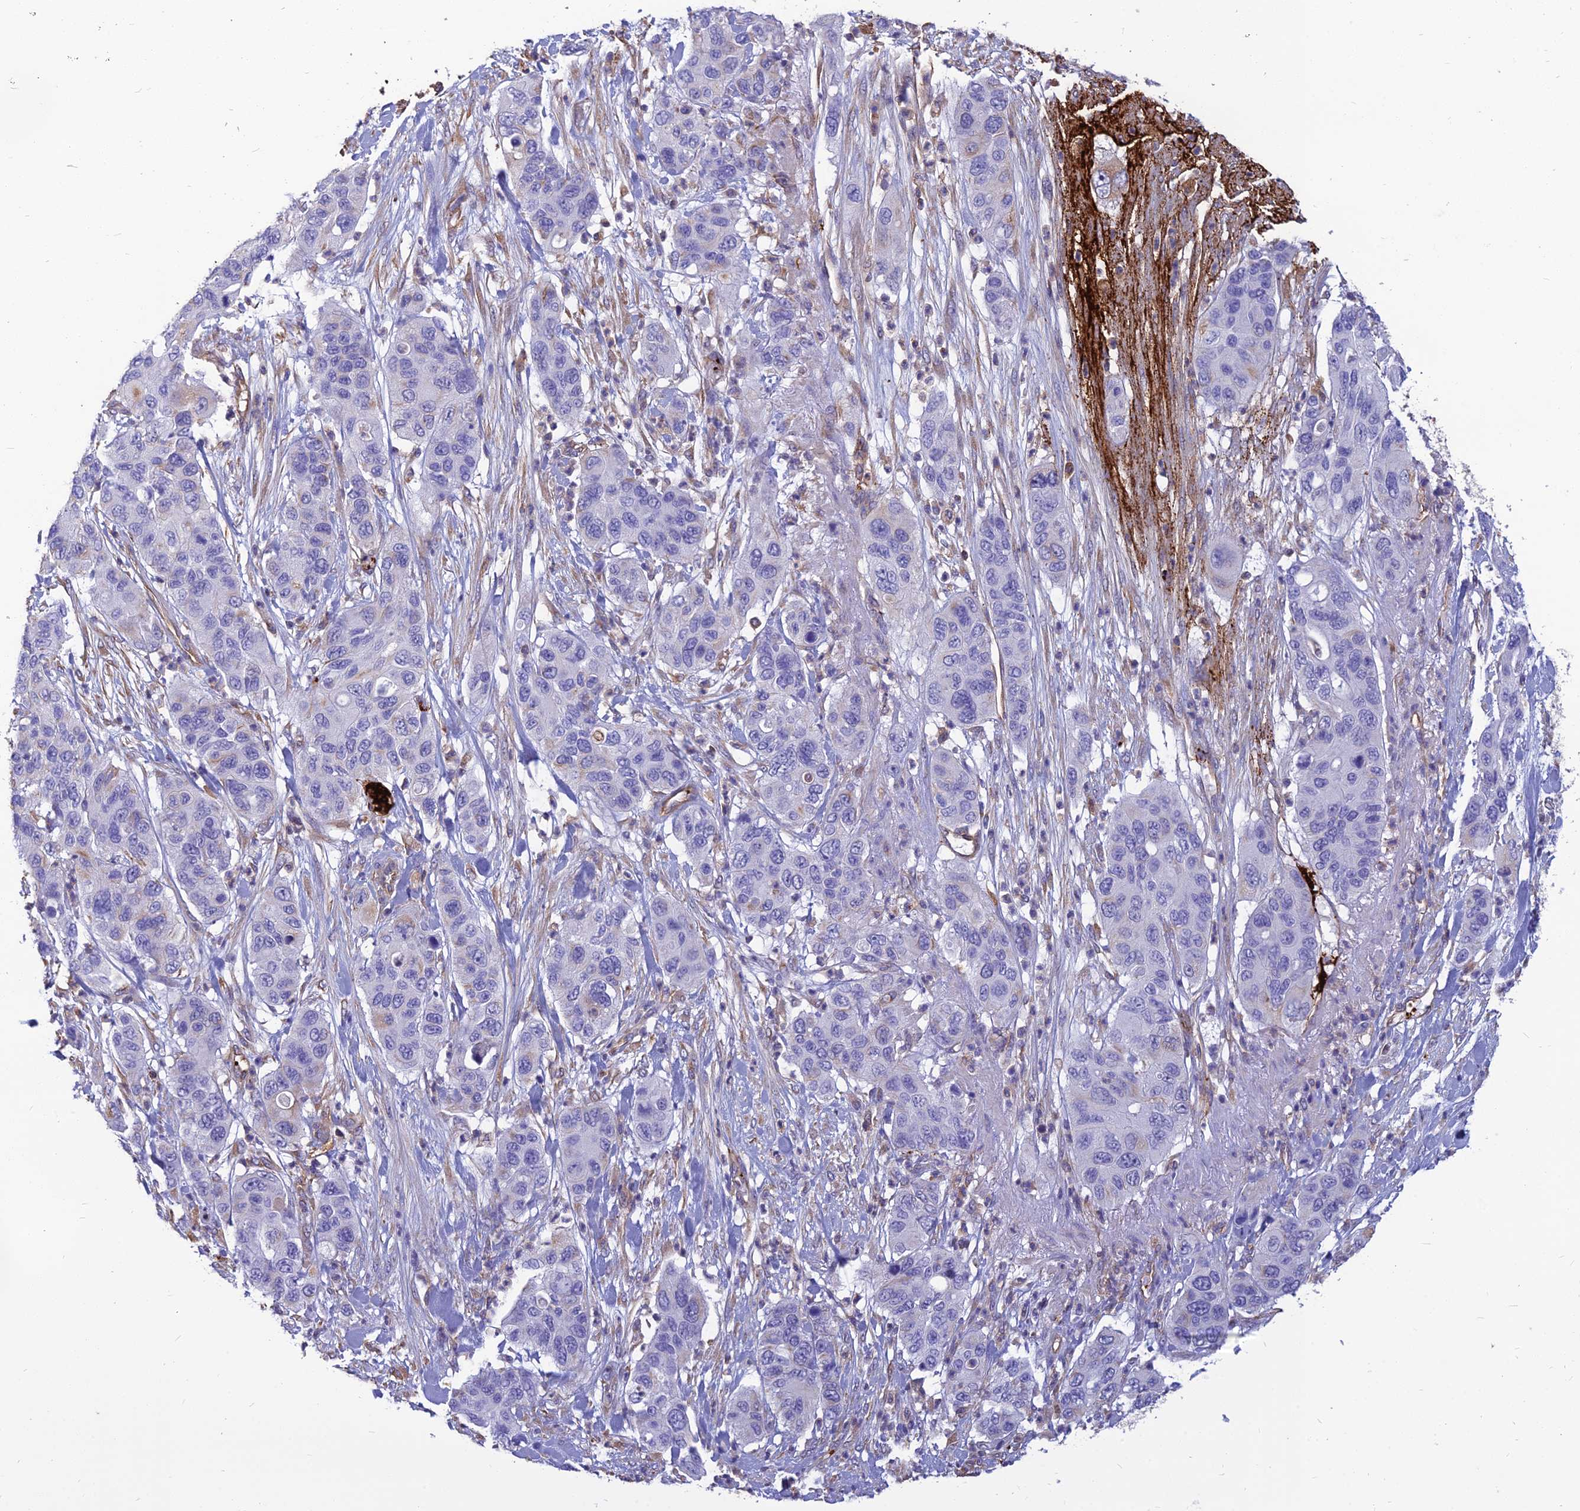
{"staining": {"intensity": "negative", "quantity": "none", "location": "none"}, "tissue": "pancreatic cancer", "cell_type": "Tumor cells", "image_type": "cancer", "snomed": [{"axis": "morphology", "description": "Adenocarcinoma, NOS"}, {"axis": "topography", "description": "Pancreas"}], "caption": "This histopathology image is of pancreatic adenocarcinoma stained with IHC to label a protein in brown with the nuclei are counter-stained blue. There is no positivity in tumor cells.", "gene": "PSMD11", "patient": {"sex": "female", "age": 71}}